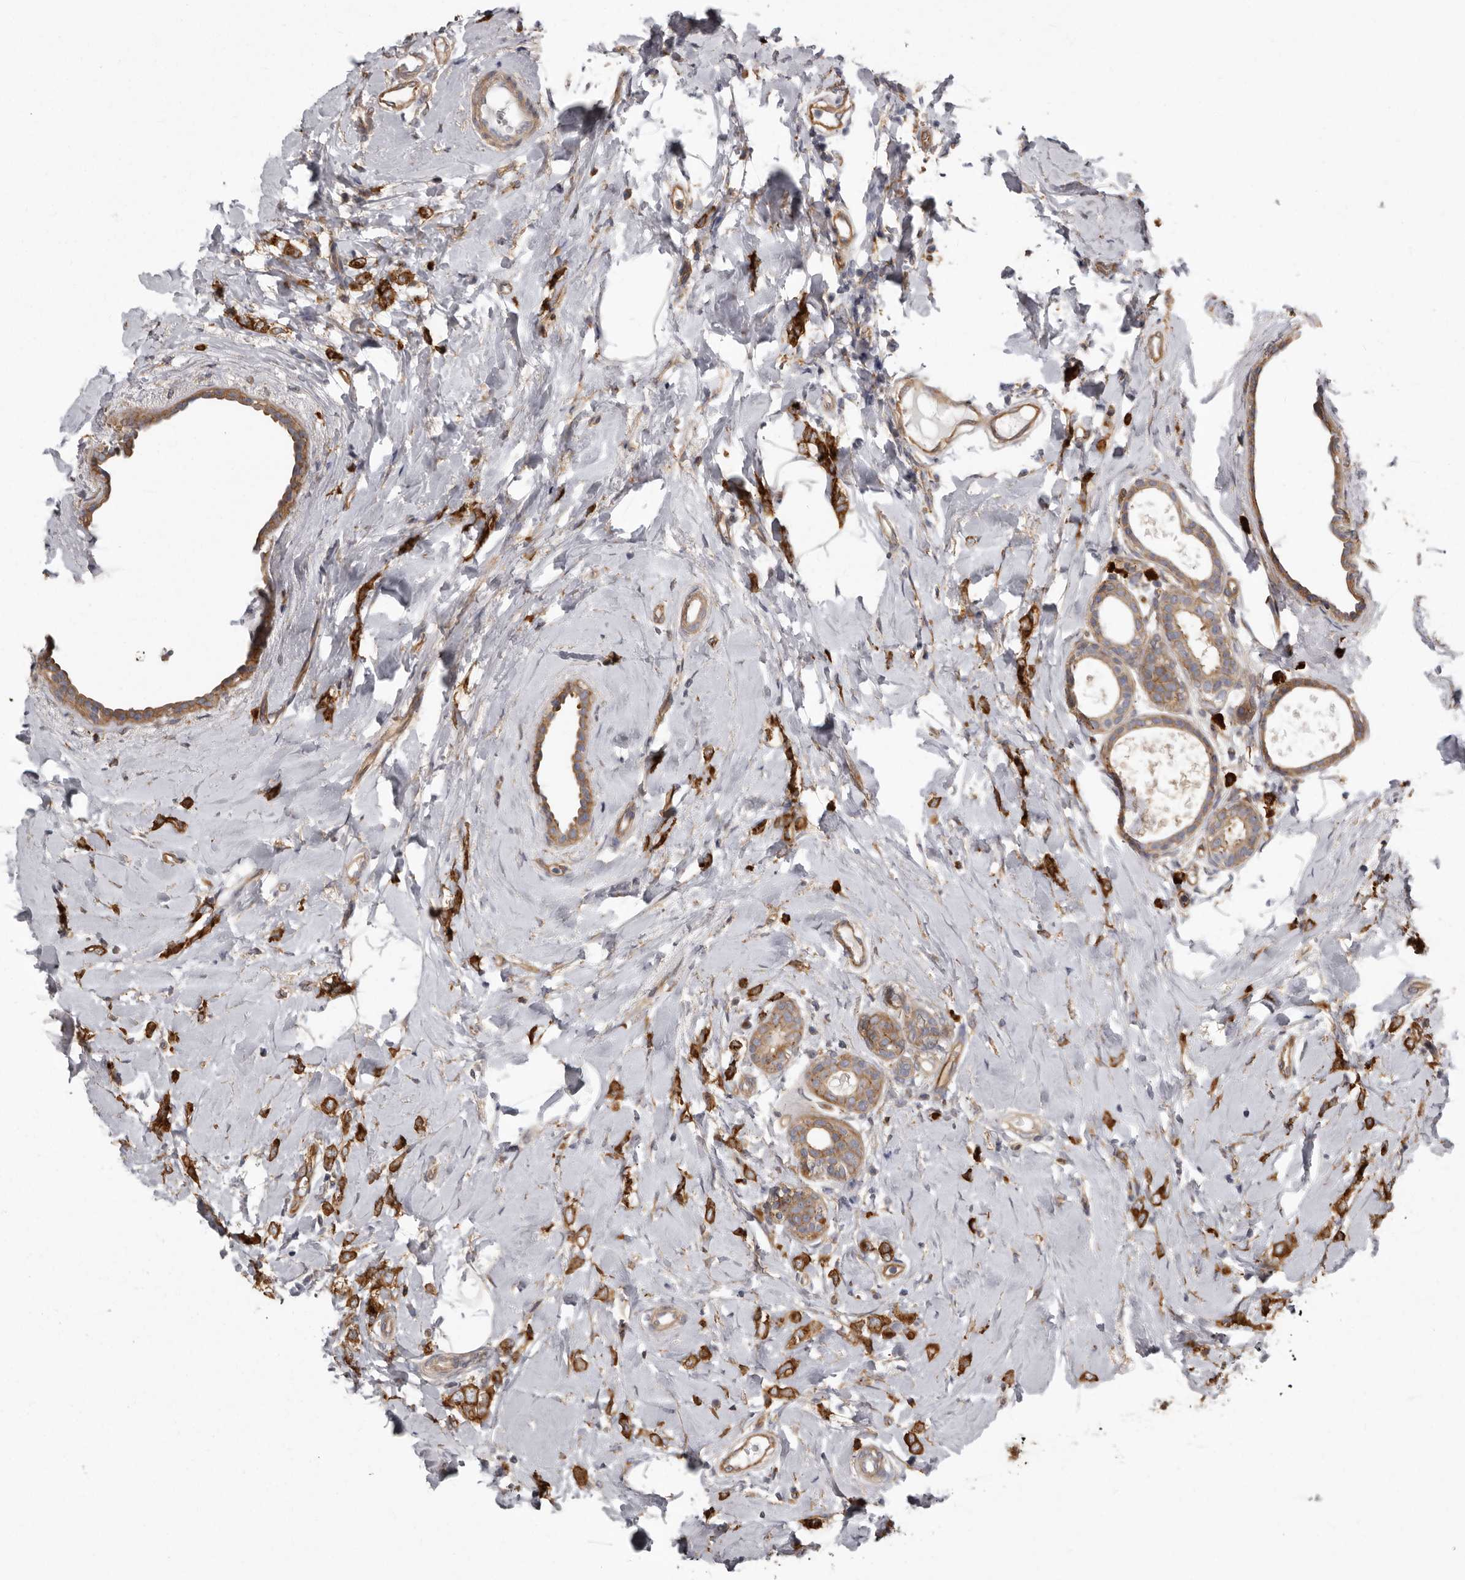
{"staining": {"intensity": "strong", "quantity": ">75%", "location": "cytoplasmic/membranous"}, "tissue": "breast cancer", "cell_type": "Tumor cells", "image_type": "cancer", "snomed": [{"axis": "morphology", "description": "Lobular carcinoma"}, {"axis": "topography", "description": "Breast"}], "caption": "This photomicrograph demonstrates breast cancer stained with immunohistochemistry (IHC) to label a protein in brown. The cytoplasmic/membranous of tumor cells show strong positivity for the protein. Nuclei are counter-stained blue.", "gene": "ENAH", "patient": {"sex": "female", "age": 47}}